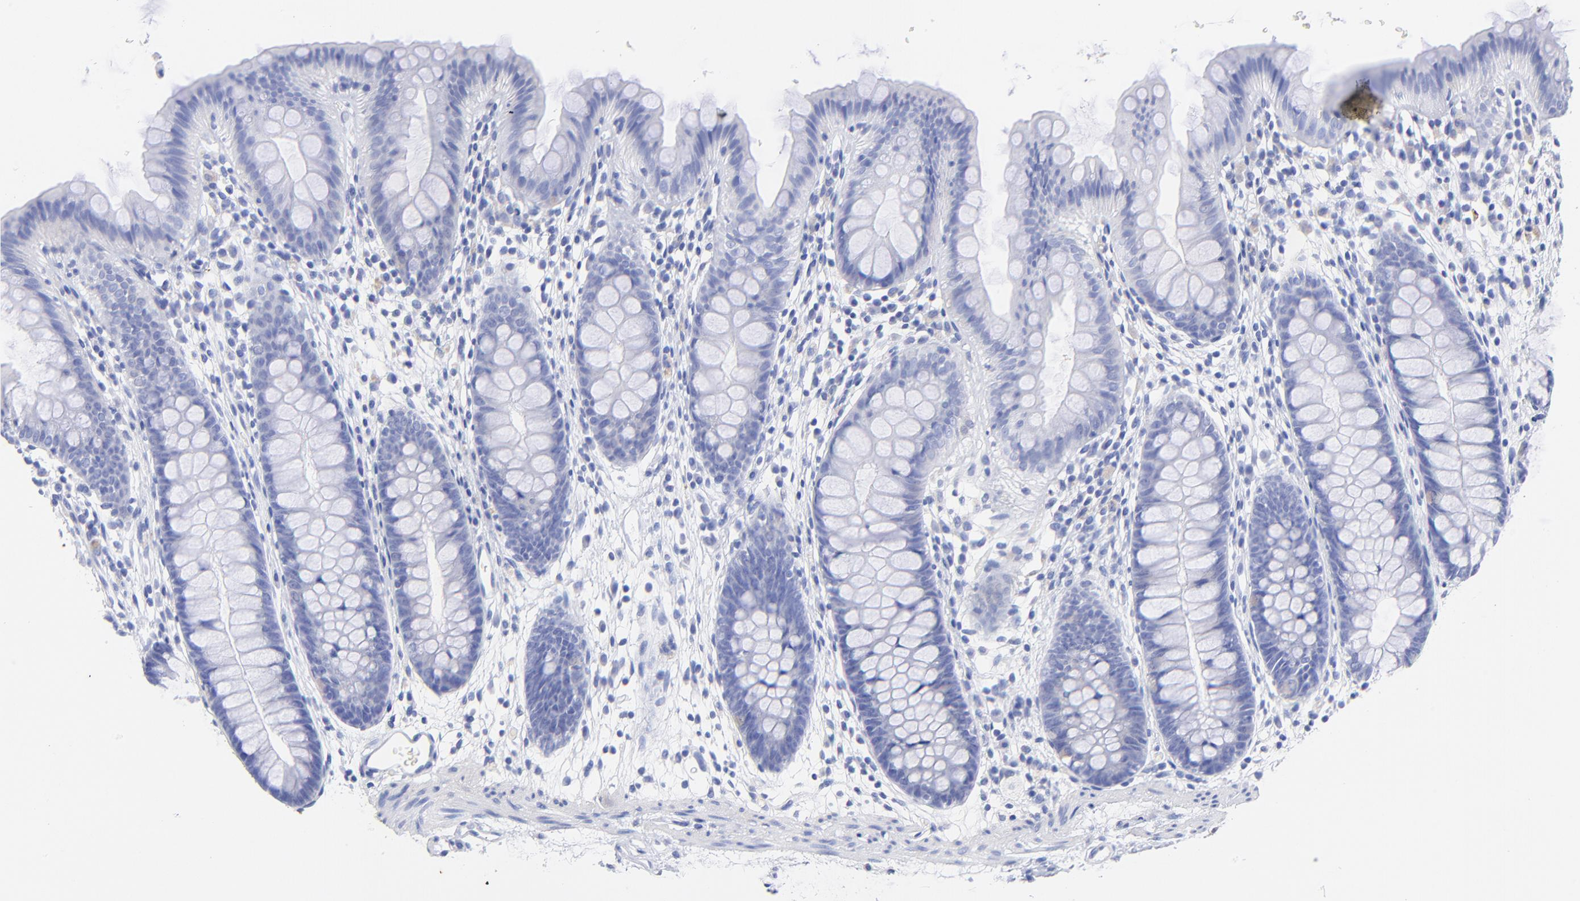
{"staining": {"intensity": "negative", "quantity": "none", "location": "none"}, "tissue": "colon", "cell_type": "Endothelial cells", "image_type": "normal", "snomed": [{"axis": "morphology", "description": "Normal tissue, NOS"}, {"axis": "topography", "description": "Smooth muscle"}, {"axis": "topography", "description": "Colon"}], "caption": "This histopathology image is of unremarkable colon stained with immunohistochemistry (IHC) to label a protein in brown with the nuclei are counter-stained blue. There is no positivity in endothelial cells.", "gene": "HORMAD2", "patient": {"sex": "male", "age": 67}}